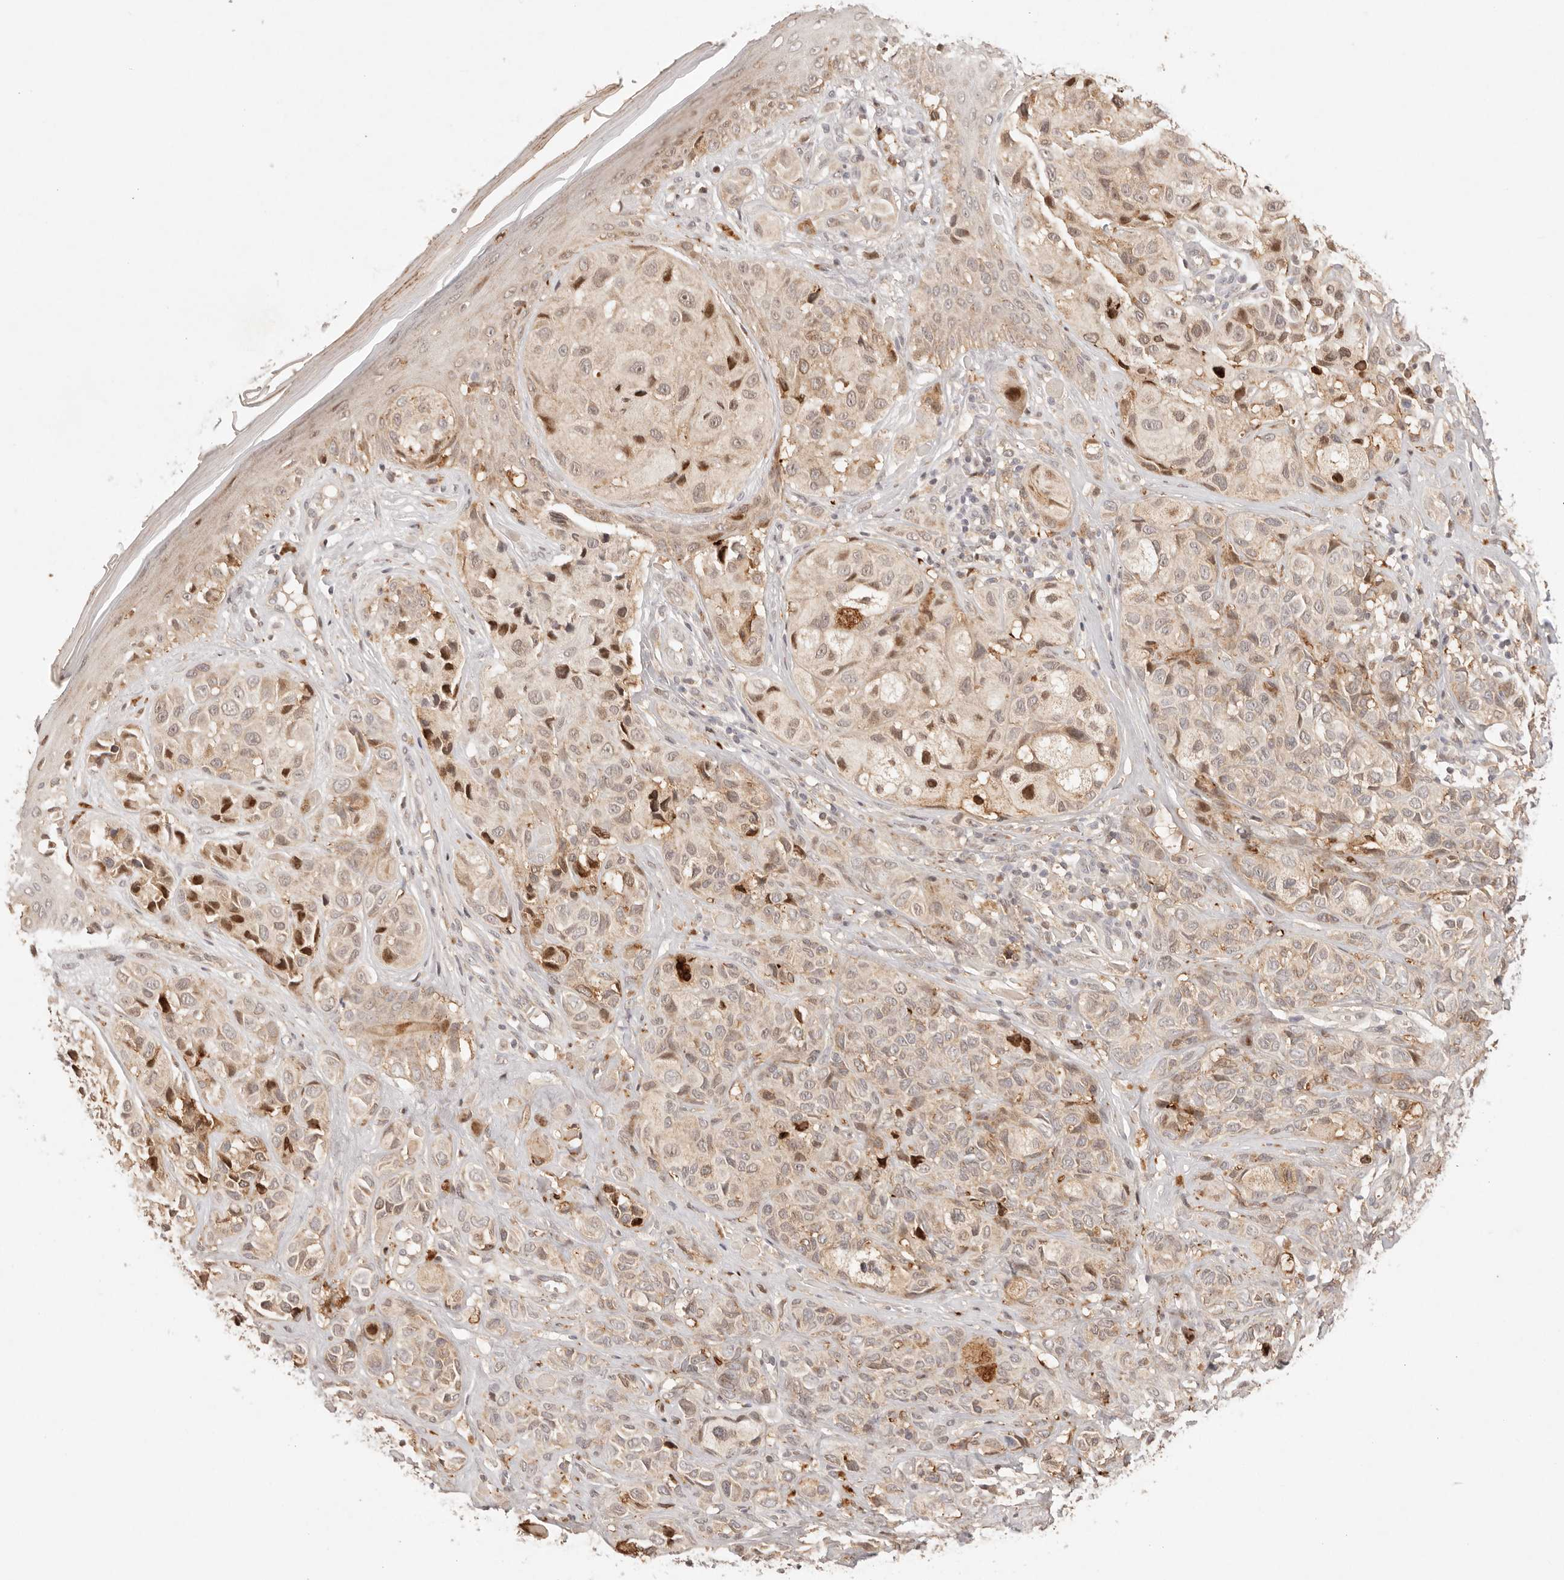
{"staining": {"intensity": "weak", "quantity": ">75%", "location": "cytoplasmic/membranous"}, "tissue": "melanoma", "cell_type": "Tumor cells", "image_type": "cancer", "snomed": [{"axis": "morphology", "description": "Malignant melanoma, NOS"}, {"axis": "topography", "description": "Skin"}], "caption": "The histopathology image reveals staining of malignant melanoma, revealing weak cytoplasmic/membranous protein staining (brown color) within tumor cells.", "gene": "PHLDA3", "patient": {"sex": "female", "age": 58}}